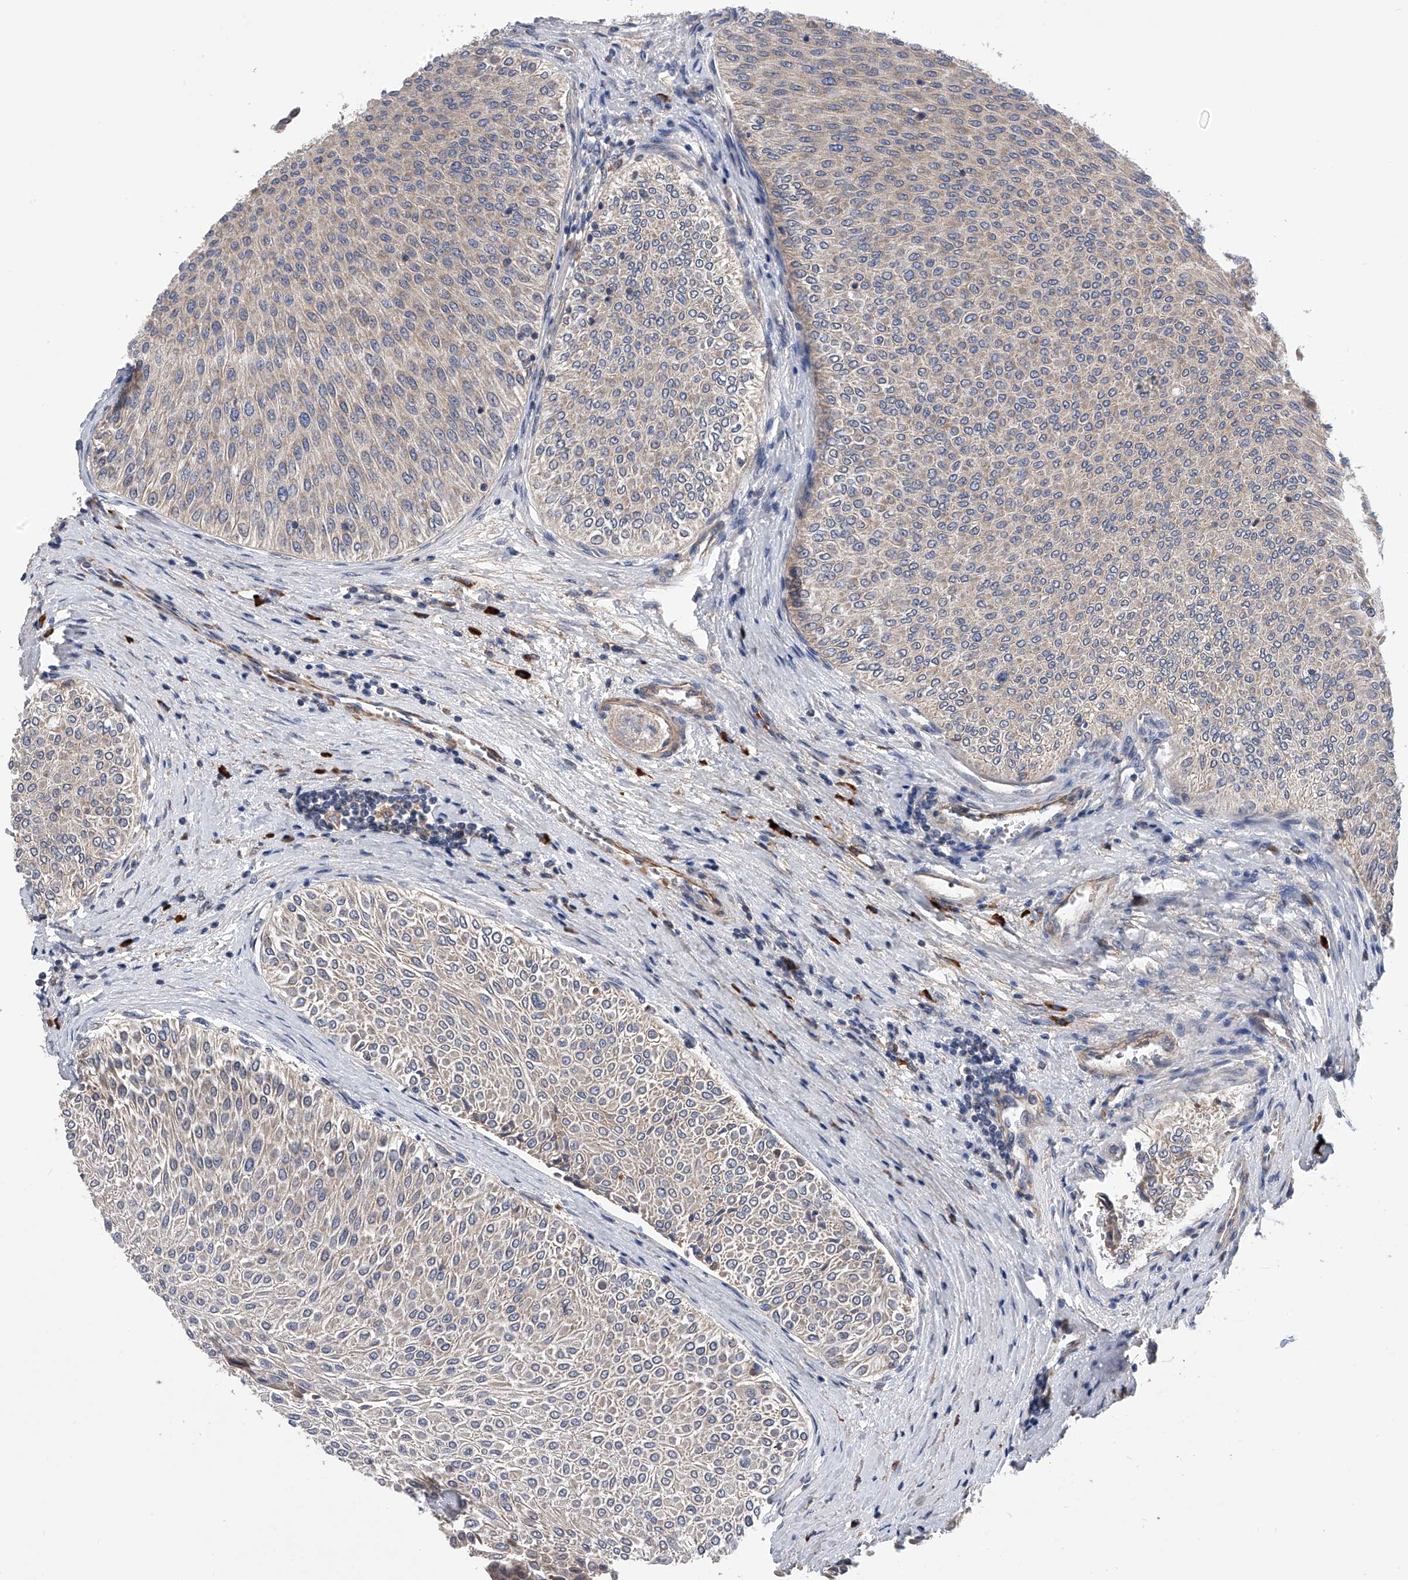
{"staining": {"intensity": "weak", "quantity": "<25%", "location": "cytoplasmic/membranous"}, "tissue": "urothelial cancer", "cell_type": "Tumor cells", "image_type": "cancer", "snomed": [{"axis": "morphology", "description": "Urothelial carcinoma, Low grade"}, {"axis": "topography", "description": "Urinary bladder"}], "caption": "Immunohistochemistry (IHC) photomicrograph of urothelial carcinoma (low-grade) stained for a protein (brown), which shows no staining in tumor cells.", "gene": "SPOCK1", "patient": {"sex": "male", "age": 78}}